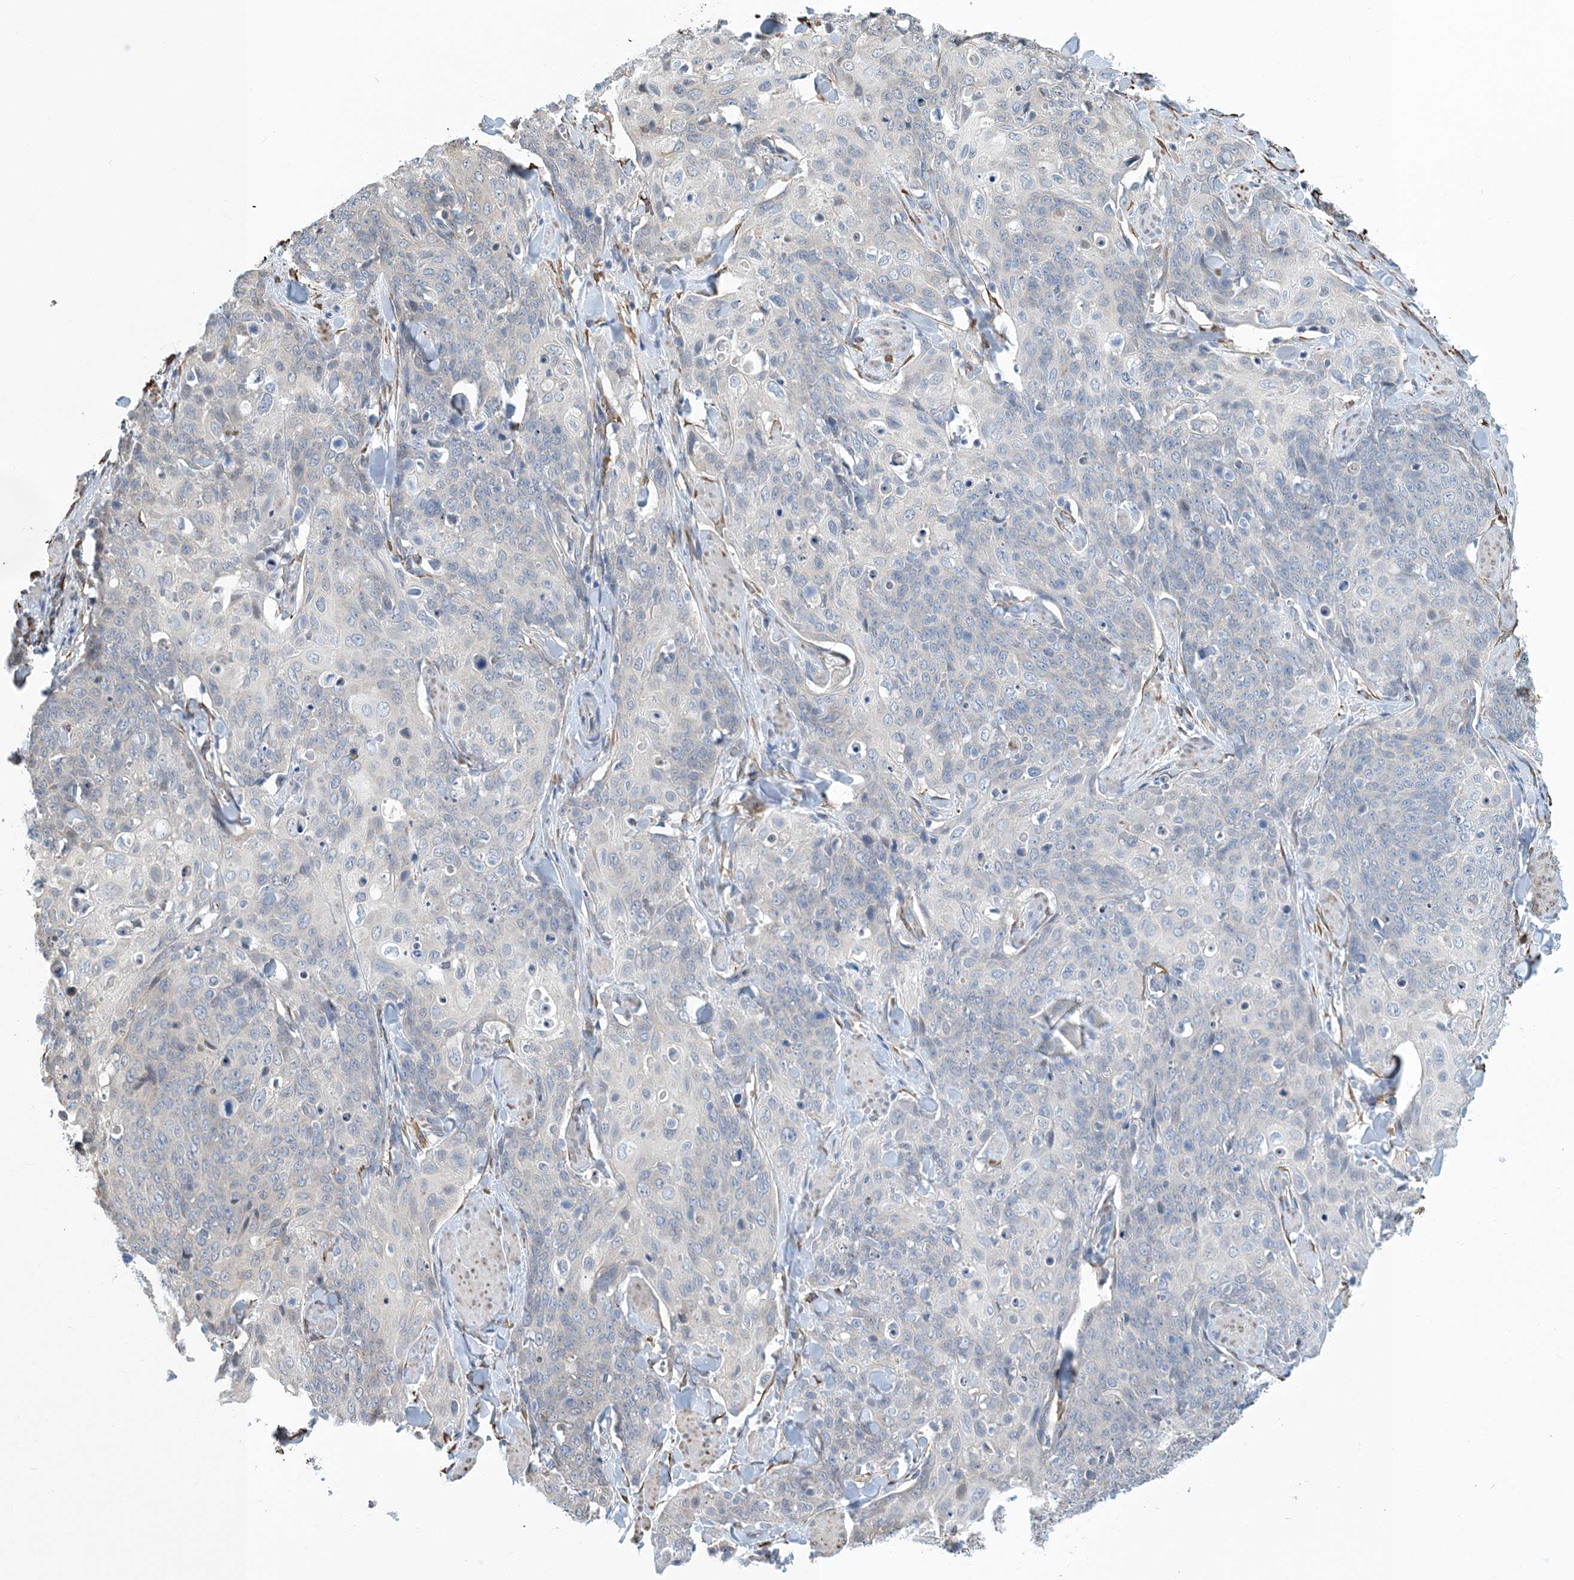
{"staining": {"intensity": "negative", "quantity": "none", "location": "none"}, "tissue": "skin cancer", "cell_type": "Tumor cells", "image_type": "cancer", "snomed": [{"axis": "morphology", "description": "Squamous cell carcinoma, NOS"}, {"axis": "topography", "description": "Skin"}, {"axis": "topography", "description": "Vulva"}], "caption": "This is a photomicrograph of IHC staining of squamous cell carcinoma (skin), which shows no expression in tumor cells.", "gene": "CCDC14", "patient": {"sex": "female", "age": 85}}